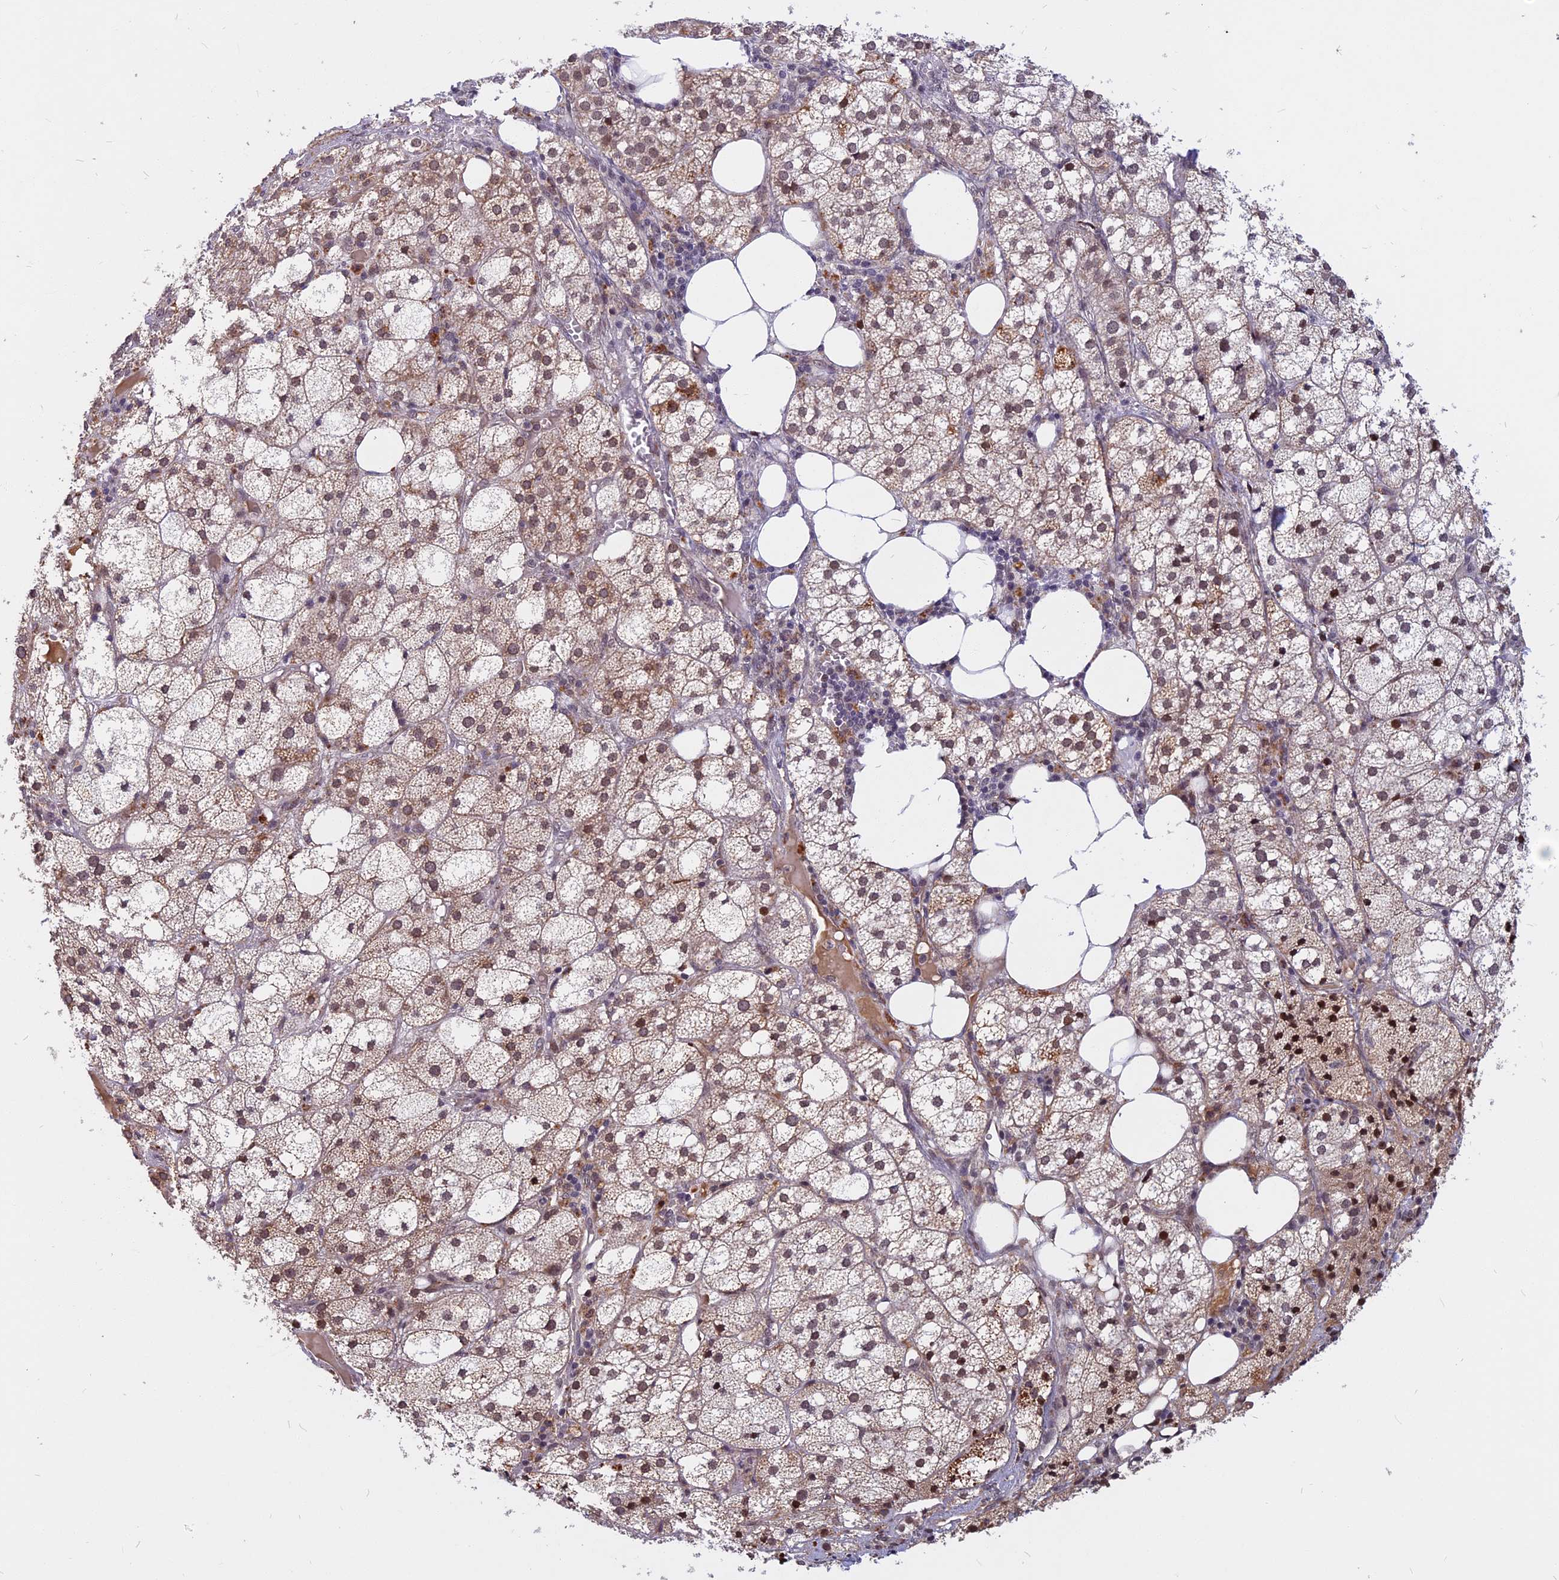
{"staining": {"intensity": "moderate", "quantity": ">75%", "location": "nuclear"}, "tissue": "adrenal gland", "cell_type": "Glandular cells", "image_type": "normal", "snomed": [{"axis": "morphology", "description": "Normal tissue, NOS"}, {"axis": "topography", "description": "Adrenal gland"}], "caption": "A brown stain labels moderate nuclear positivity of a protein in glandular cells of unremarkable human adrenal gland. The protein is stained brown, and the nuclei are stained in blue (DAB IHC with brightfield microscopy, high magnification).", "gene": "CDC7", "patient": {"sex": "female", "age": 61}}